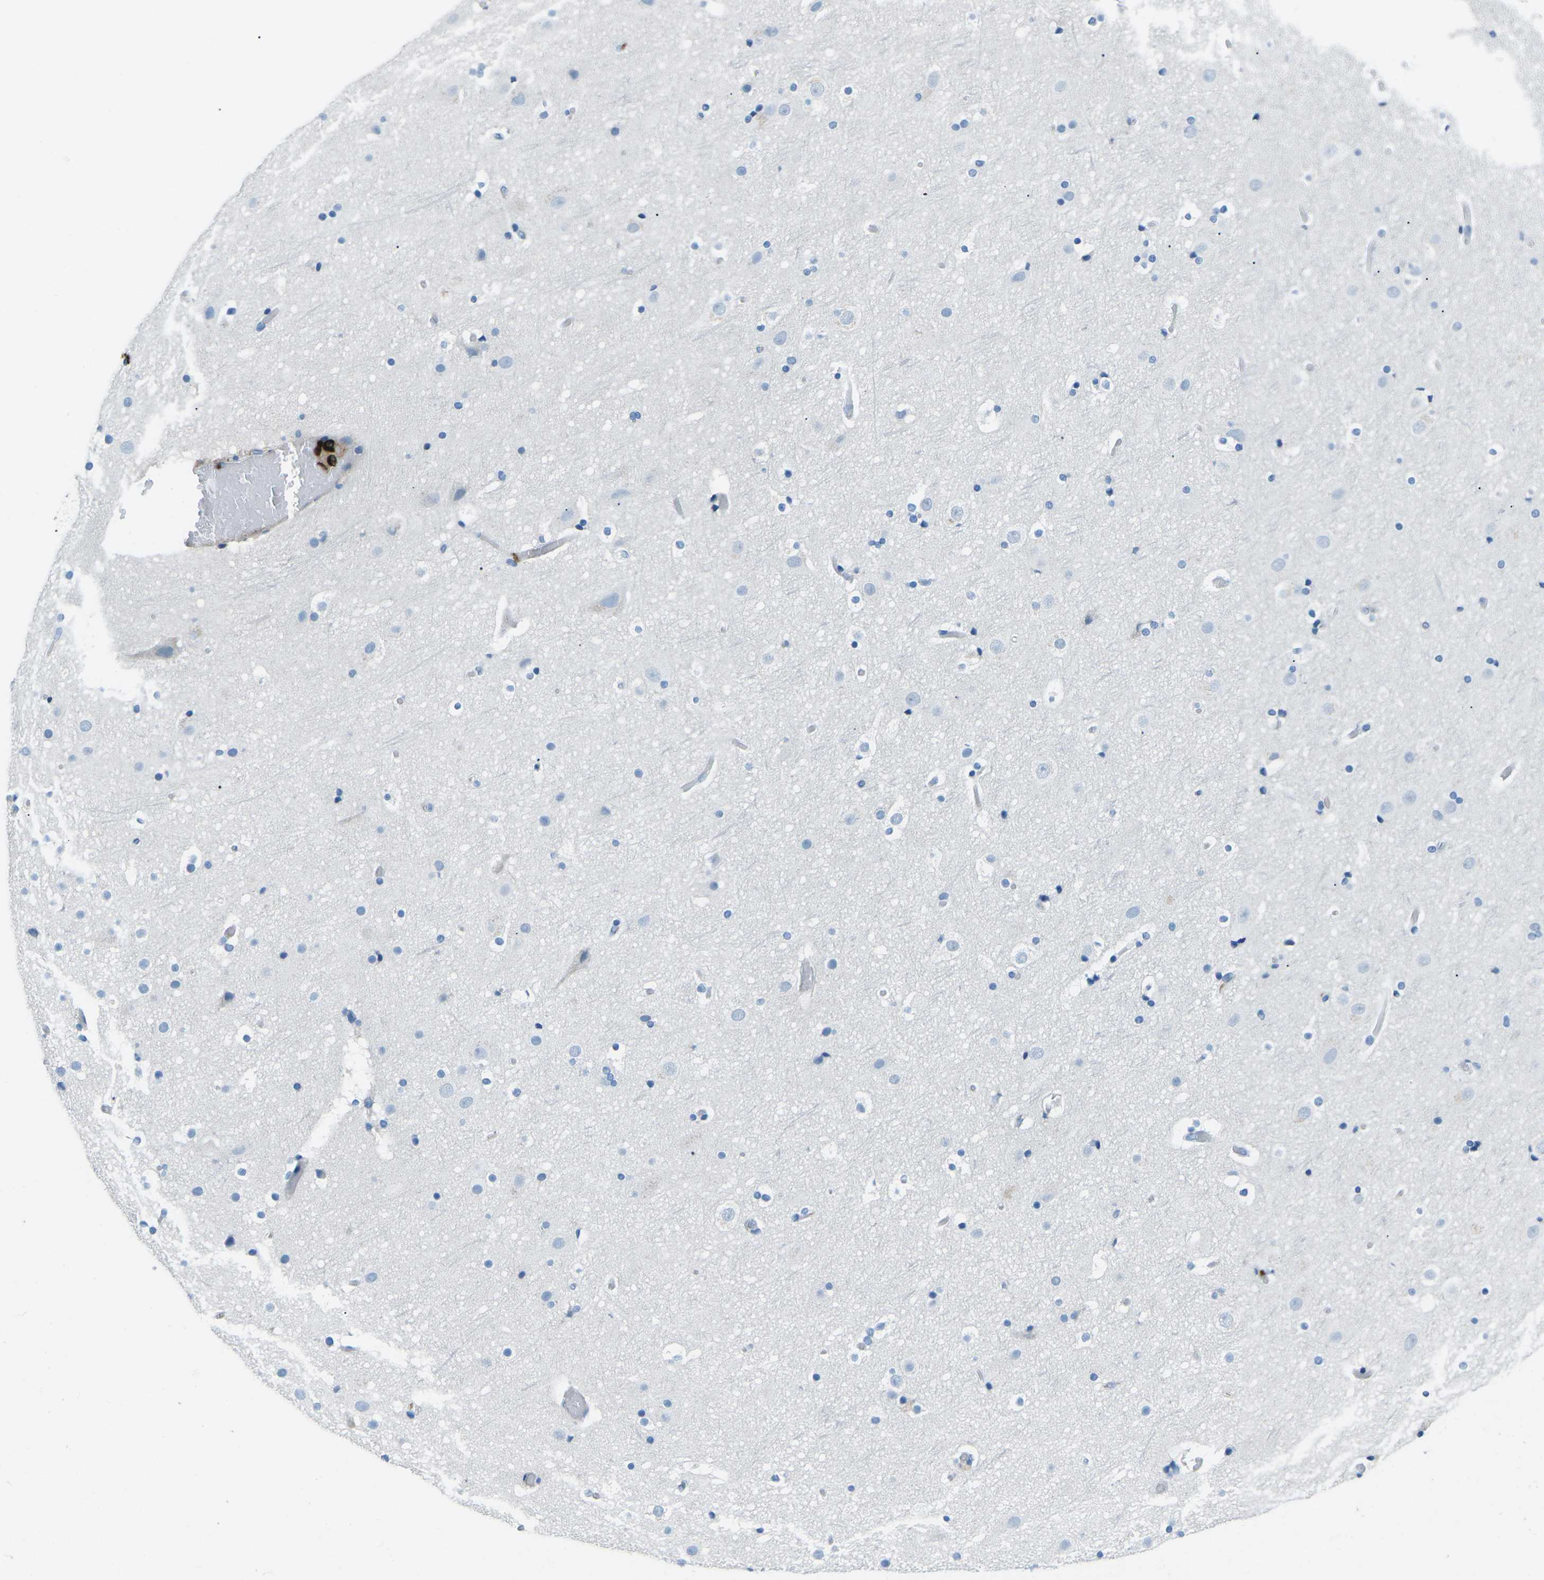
{"staining": {"intensity": "negative", "quantity": "none", "location": "none"}, "tissue": "cerebral cortex", "cell_type": "Endothelial cells", "image_type": "normal", "snomed": [{"axis": "morphology", "description": "Normal tissue, NOS"}, {"axis": "topography", "description": "Cerebral cortex"}], "caption": "The photomicrograph shows no significant expression in endothelial cells of cerebral cortex. (DAB immunohistochemistry, high magnification).", "gene": "FCN1", "patient": {"sex": "male", "age": 57}}